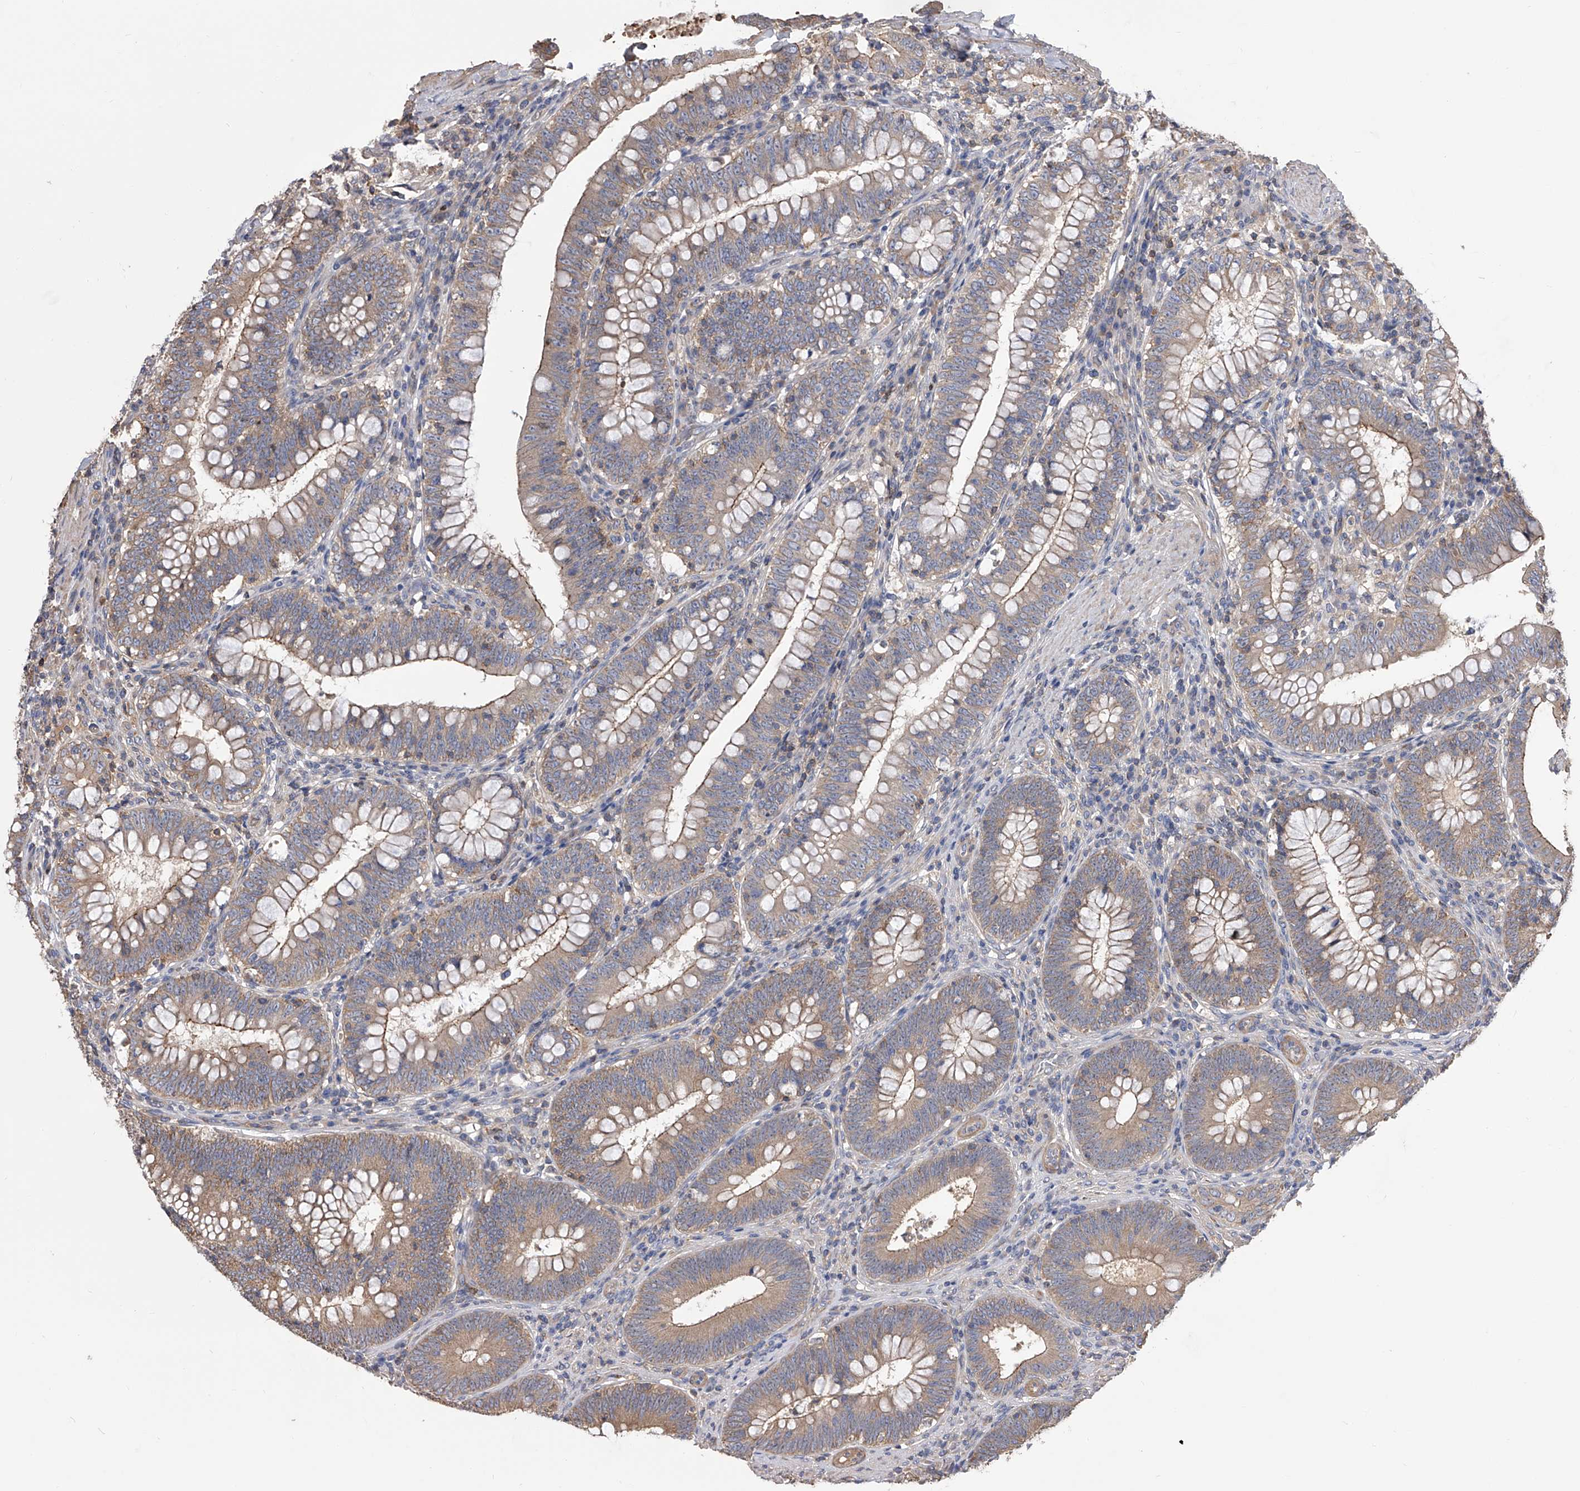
{"staining": {"intensity": "moderate", "quantity": ">75%", "location": "cytoplasmic/membranous"}, "tissue": "colorectal cancer", "cell_type": "Tumor cells", "image_type": "cancer", "snomed": [{"axis": "morphology", "description": "Normal tissue, NOS"}, {"axis": "topography", "description": "Colon"}], "caption": "This is an image of immunohistochemistry staining of colorectal cancer, which shows moderate positivity in the cytoplasmic/membranous of tumor cells.", "gene": "CUL7", "patient": {"sex": "female", "age": 82}}